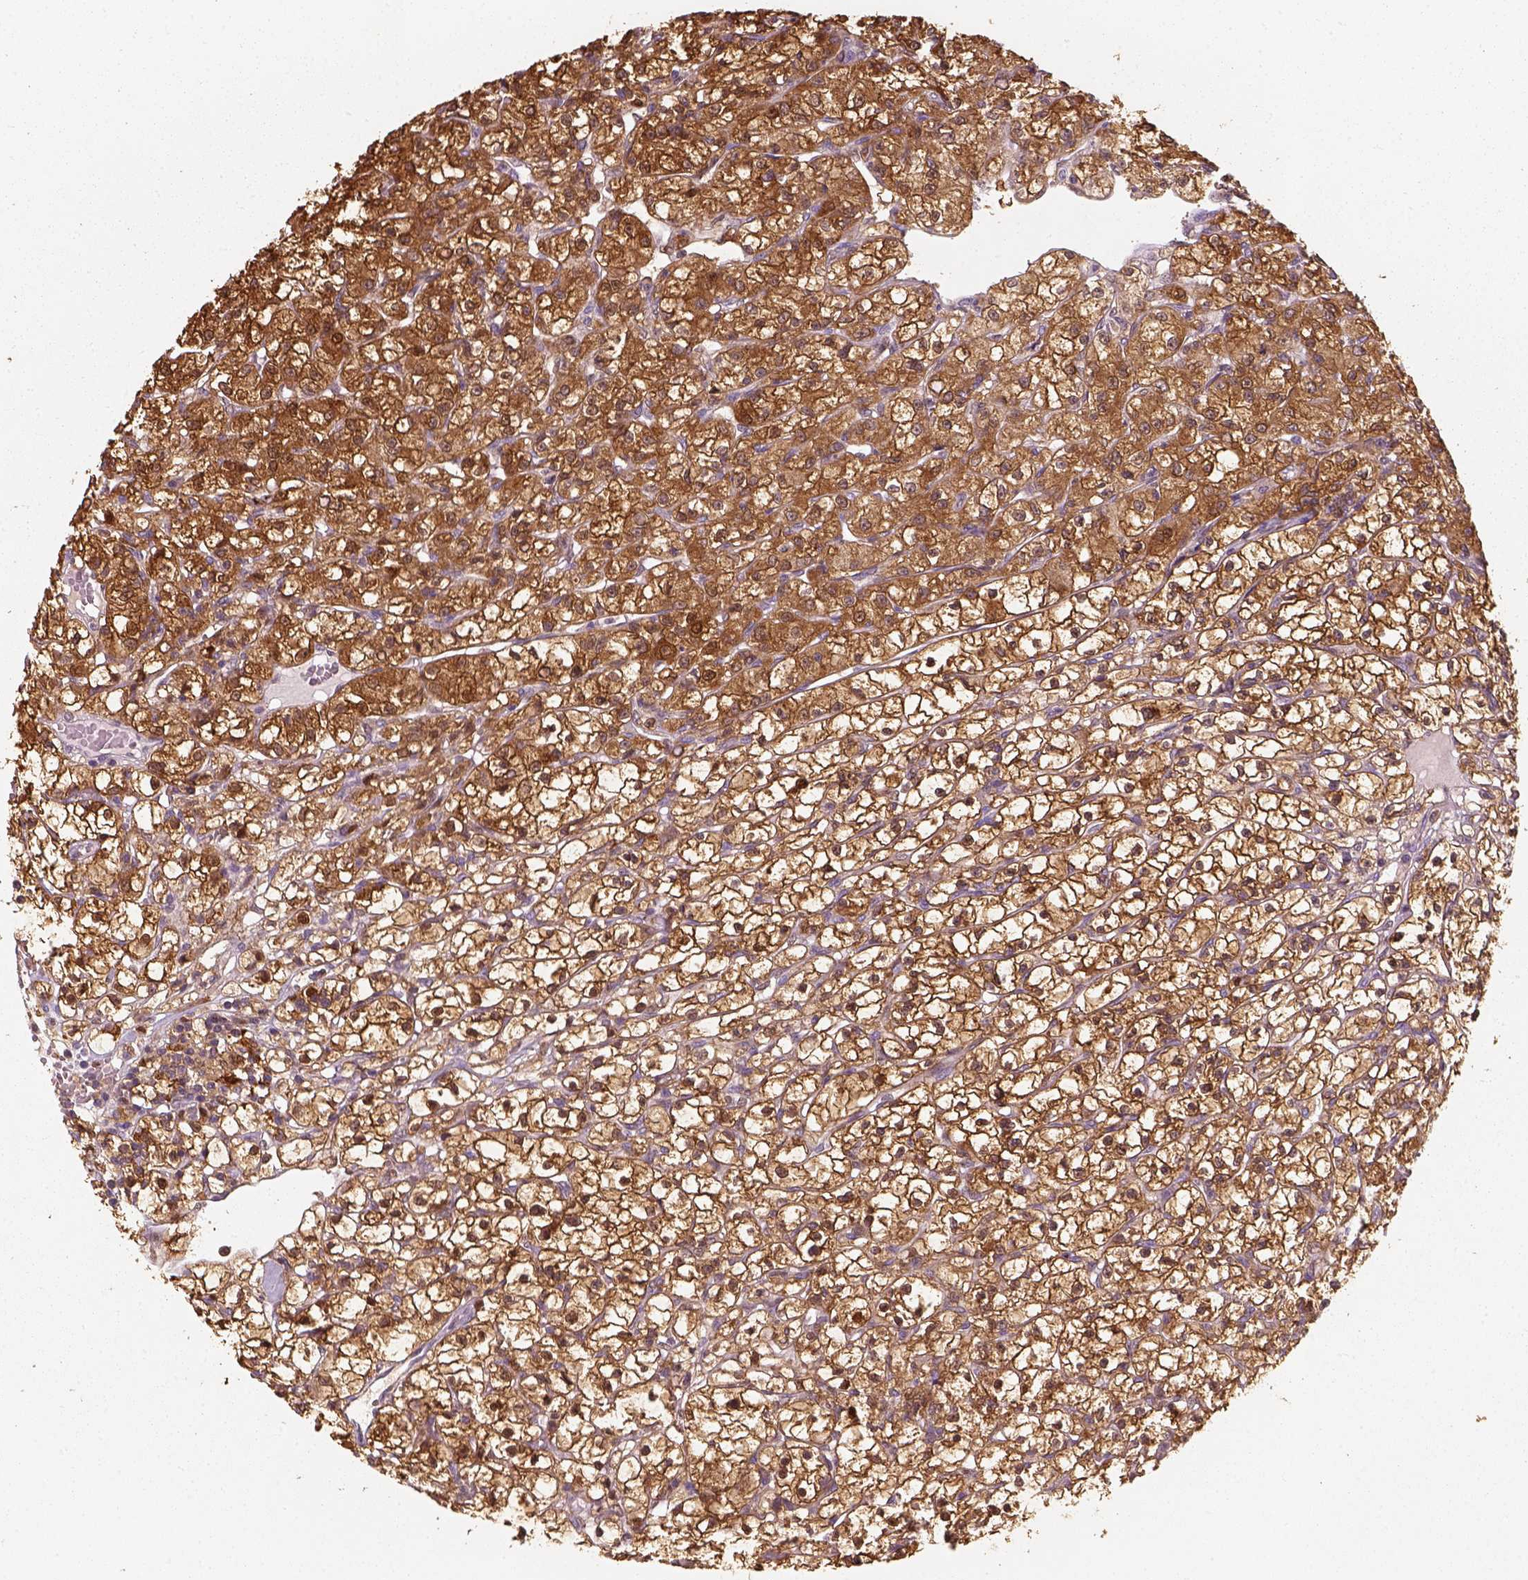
{"staining": {"intensity": "strong", "quantity": ">75%", "location": "cytoplasmic/membranous,nuclear"}, "tissue": "renal cancer", "cell_type": "Tumor cells", "image_type": "cancer", "snomed": [{"axis": "morphology", "description": "Adenocarcinoma, NOS"}, {"axis": "topography", "description": "Kidney"}], "caption": "Adenocarcinoma (renal) stained for a protein (brown) shows strong cytoplasmic/membranous and nuclear positive expression in approximately >75% of tumor cells.", "gene": "SQSTM1", "patient": {"sex": "female", "age": 59}}